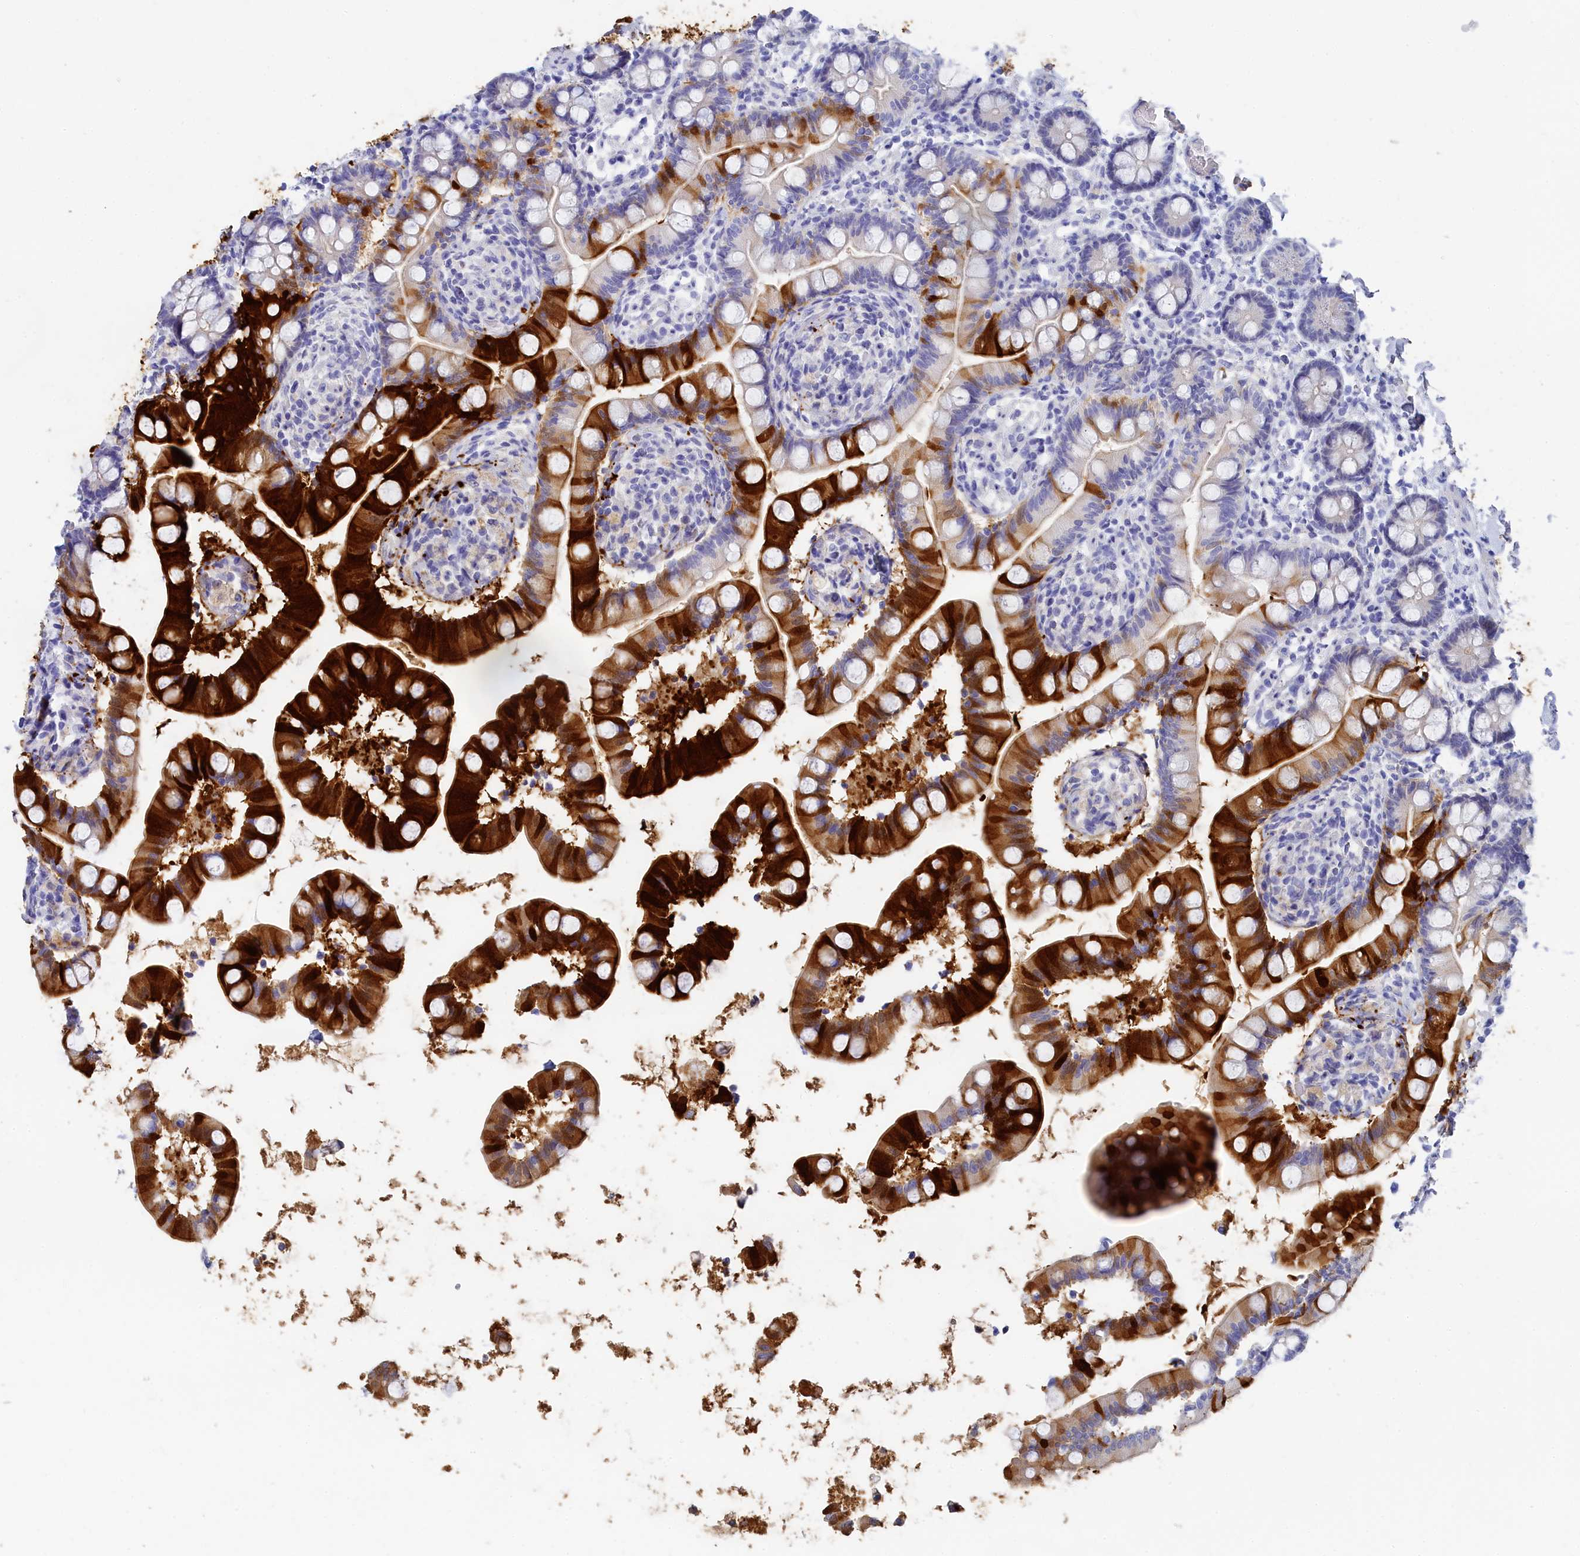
{"staining": {"intensity": "strong", "quantity": "25%-75%", "location": "cytoplasmic/membranous"}, "tissue": "small intestine", "cell_type": "Glandular cells", "image_type": "normal", "snomed": [{"axis": "morphology", "description": "Normal tissue, NOS"}, {"axis": "topography", "description": "Small intestine"}], "caption": "Glandular cells reveal high levels of strong cytoplasmic/membranous positivity in about 25%-75% of cells in benign small intestine. (brown staining indicates protein expression, while blue staining denotes nuclei).", "gene": "TRIM10", "patient": {"sex": "female", "age": 64}}